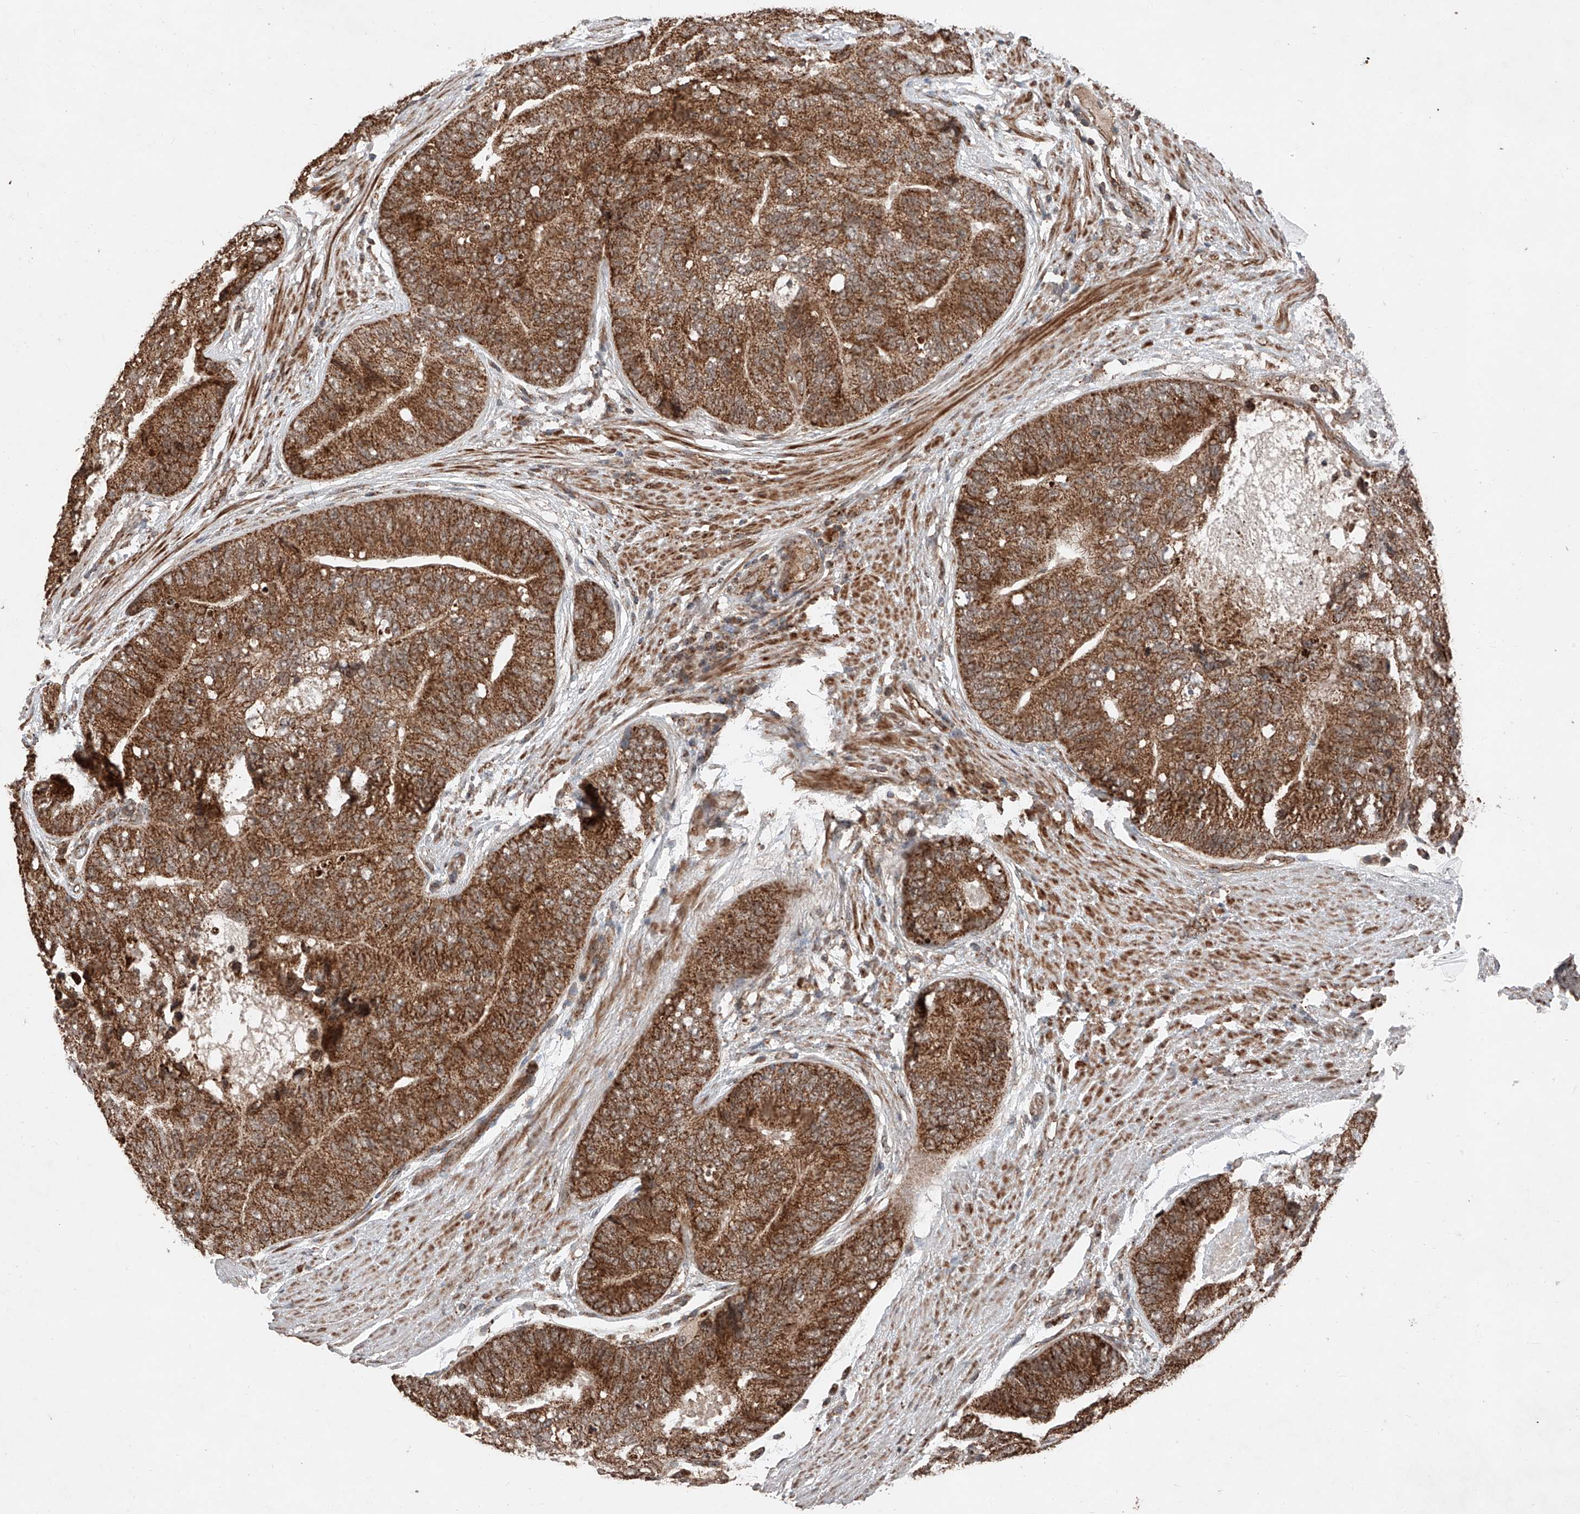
{"staining": {"intensity": "strong", "quantity": ">75%", "location": "cytoplasmic/membranous"}, "tissue": "prostate cancer", "cell_type": "Tumor cells", "image_type": "cancer", "snomed": [{"axis": "morphology", "description": "Adenocarcinoma, High grade"}, {"axis": "topography", "description": "Prostate"}], "caption": "Tumor cells reveal strong cytoplasmic/membranous positivity in approximately >75% of cells in prostate cancer.", "gene": "ZSCAN29", "patient": {"sex": "male", "age": 70}}